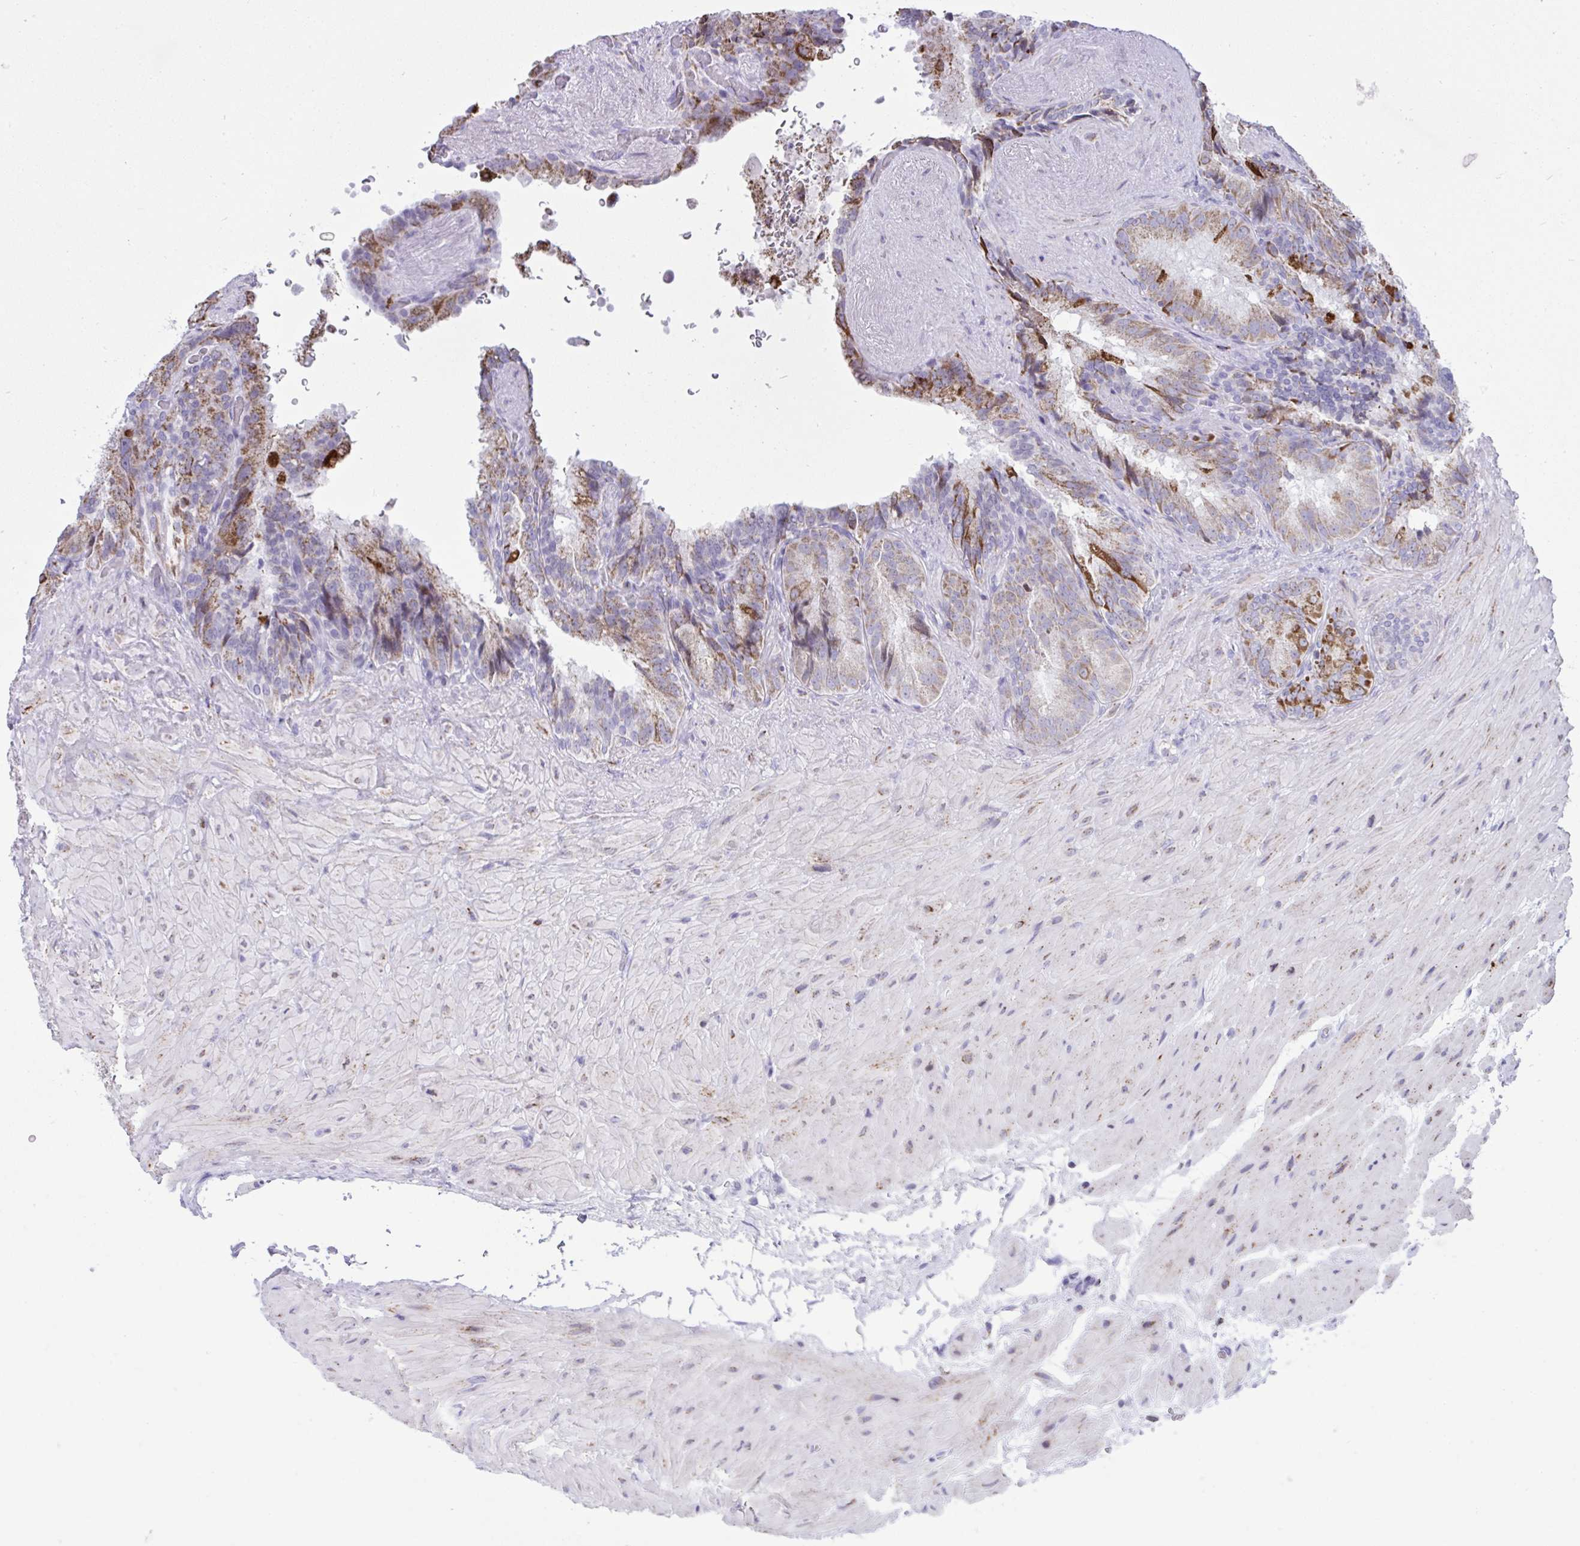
{"staining": {"intensity": "moderate", "quantity": "25%-75%", "location": "cytoplasmic/membranous"}, "tissue": "seminal vesicle", "cell_type": "Glandular cells", "image_type": "normal", "snomed": [{"axis": "morphology", "description": "Normal tissue, NOS"}, {"axis": "topography", "description": "Seminal veicle"}], "caption": "Moderate cytoplasmic/membranous expression is seen in approximately 25%-75% of glandular cells in unremarkable seminal vesicle.", "gene": "PLA2G12B", "patient": {"sex": "male", "age": 60}}